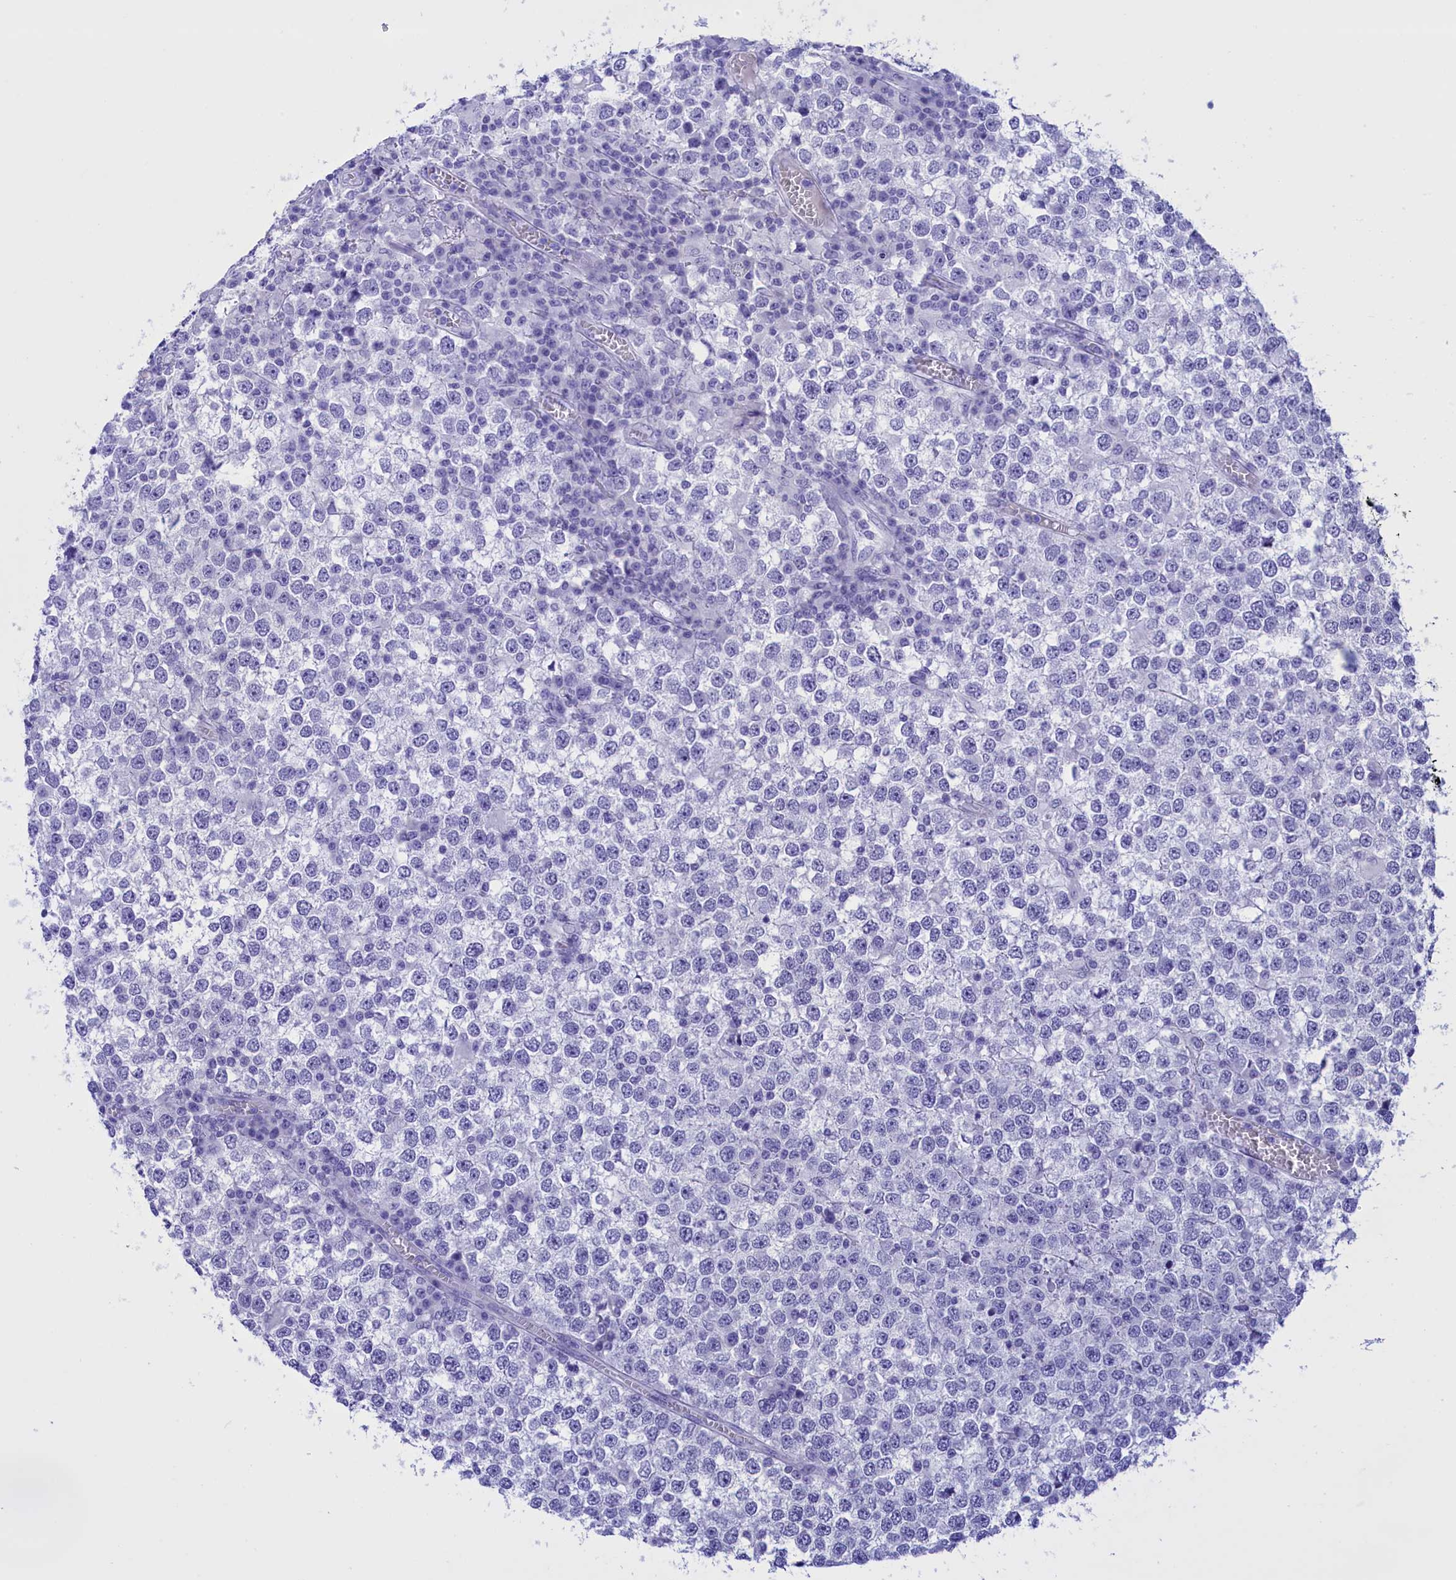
{"staining": {"intensity": "negative", "quantity": "none", "location": "none"}, "tissue": "testis cancer", "cell_type": "Tumor cells", "image_type": "cancer", "snomed": [{"axis": "morphology", "description": "Seminoma, NOS"}, {"axis": "topography", "description": "Testis"}], "caption": "Tumor cells are negative for protein expression in human testis seminoma.", "gene": "BRI3", "patient": {"sex": "male", "age": 65}}